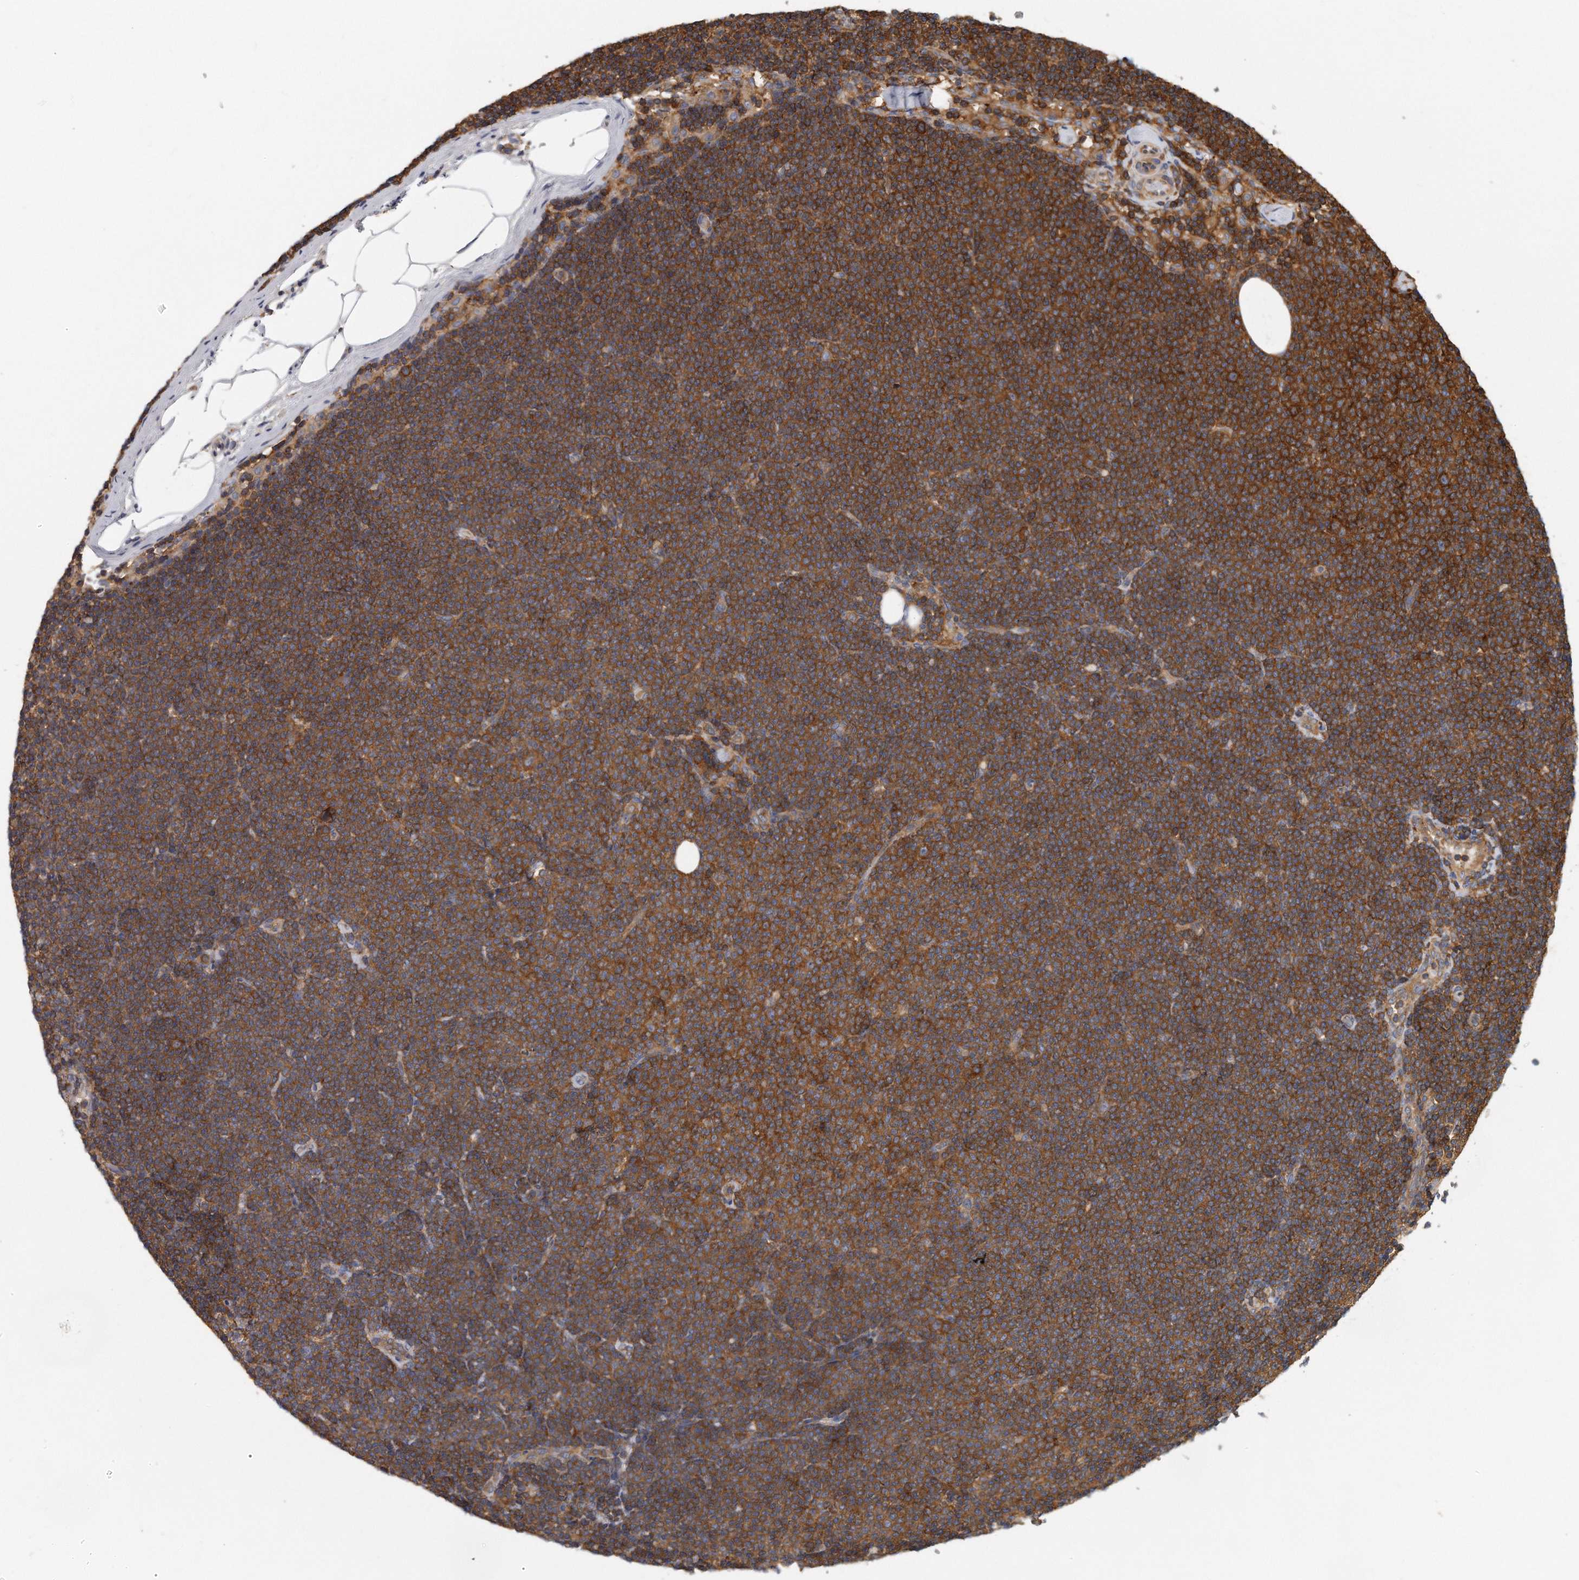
{"staining": {"intensity": "strong", "quantity": ">75%", "location": "cytoplasmic/membranous"}, "tissue": "lymphoma", "cell_type": "Tumor cells", "image_type": "cancer", "snomed": [{"axis": "morphology", "description": "Malignant lymphoma, non-Hodgkin's type, Low grade"}, {"axis": "topography", "description": "Lymph node"}], "caption": "Immunohistochemistry (IHC) photomicrograph of neoplastic tissue: lymphoma stained using immunohistochemistry (IHC) demonstrates high levels of strong protein expression localized specifically in the cytoplasmic/membranous of tumor cells, appearing as a cytoplasmic/membranous brown color.", "gene": "EIF3I", "patient": {"sex": "female", "age": 53}}